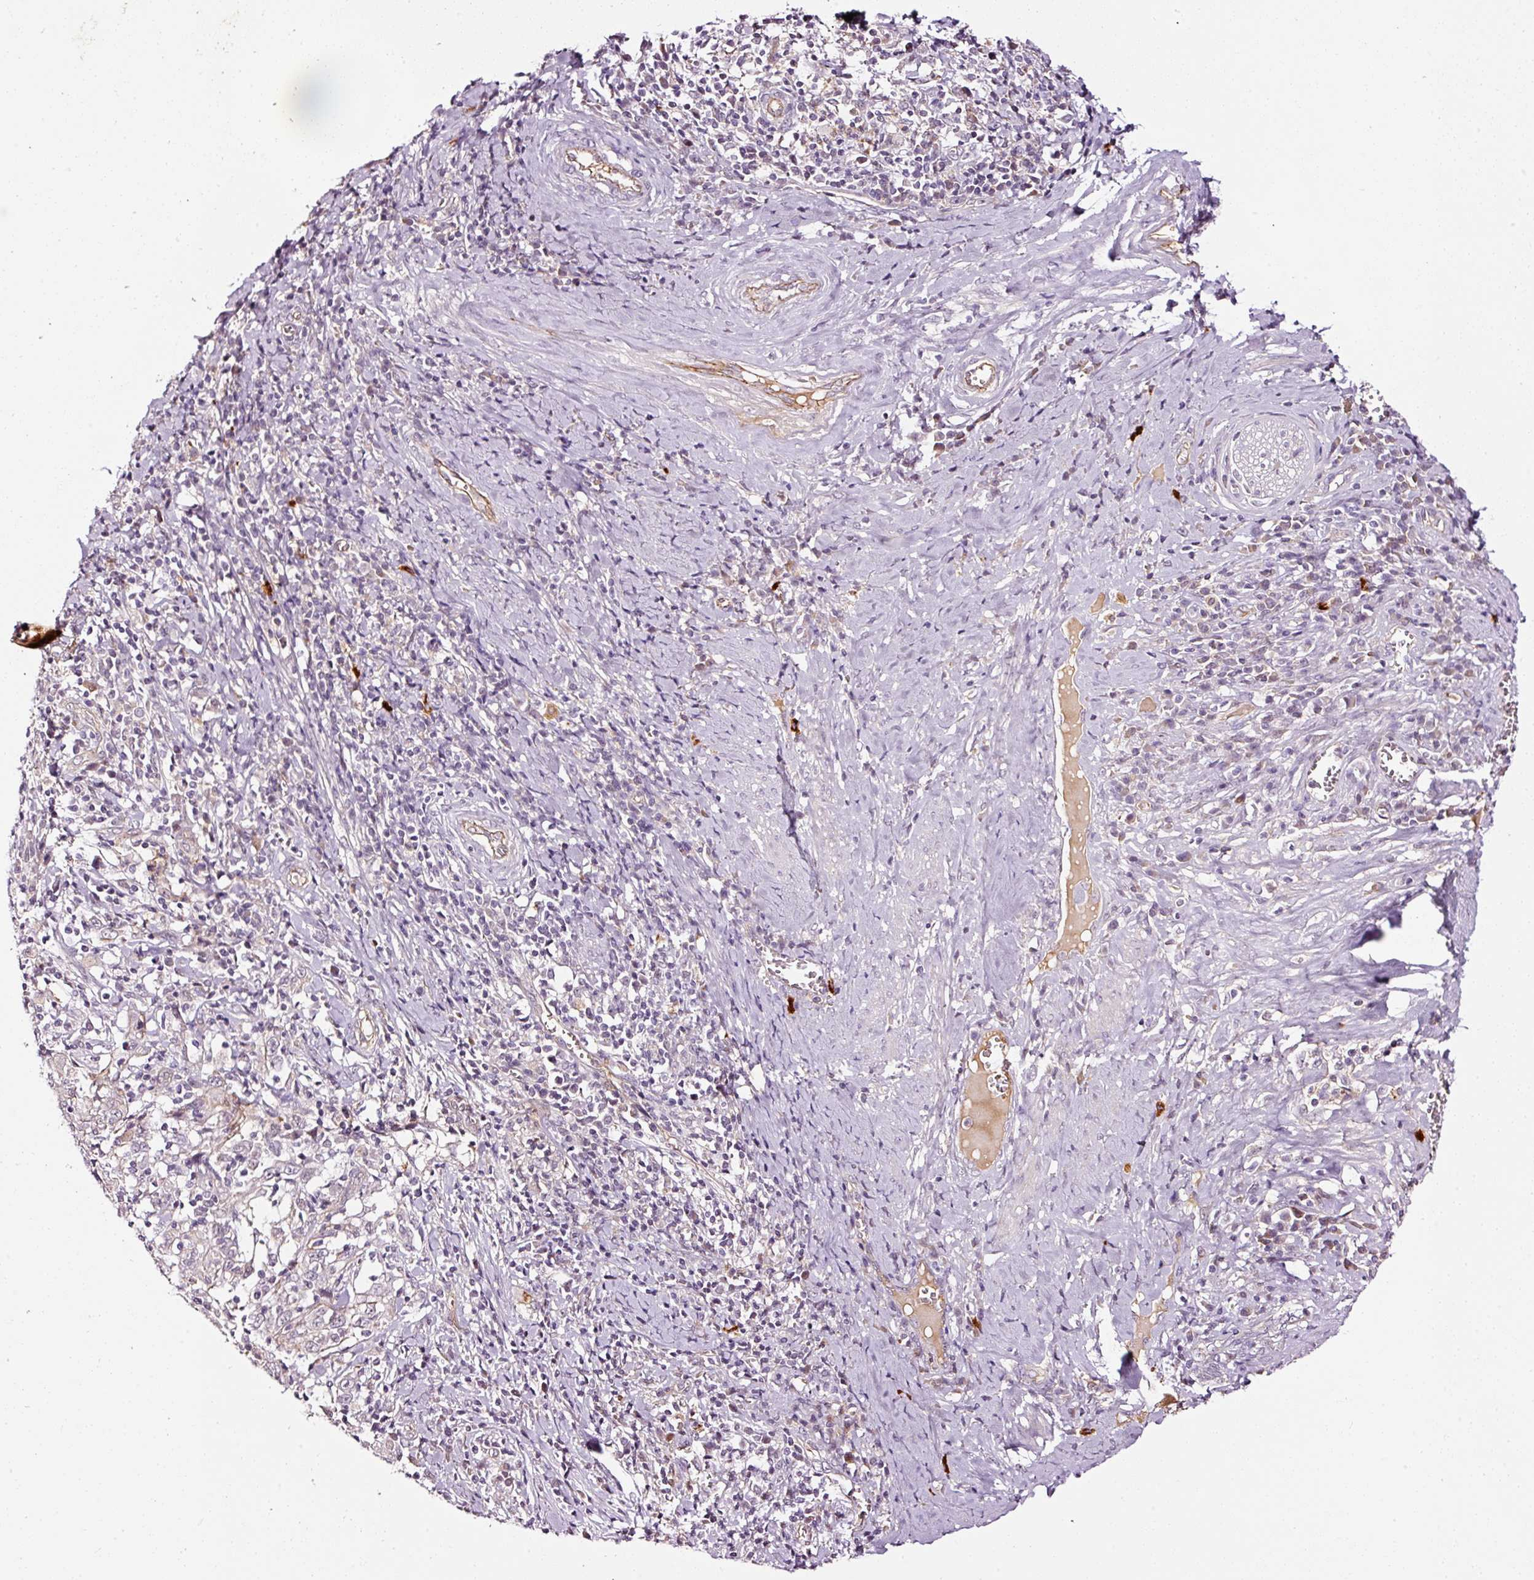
{"staining": {"intensity": "negative", "quantity": "none", "location": "none"}, "tissue": "cervical cancer", "cell_type": "Tumor cells", "image_type": "cancer", "snomed": [{"axis": "morphology", "description": "Squamous cell carcinoma, NOS"}, {"axis": "topography", "description": "Cervix"}], "caption": "The histopathology image exhibits no staining of tumor cells in cervical squamous cell carcinoma.", "gene": "ABCB4", "patient": {"sex": "female", "age": 46}}